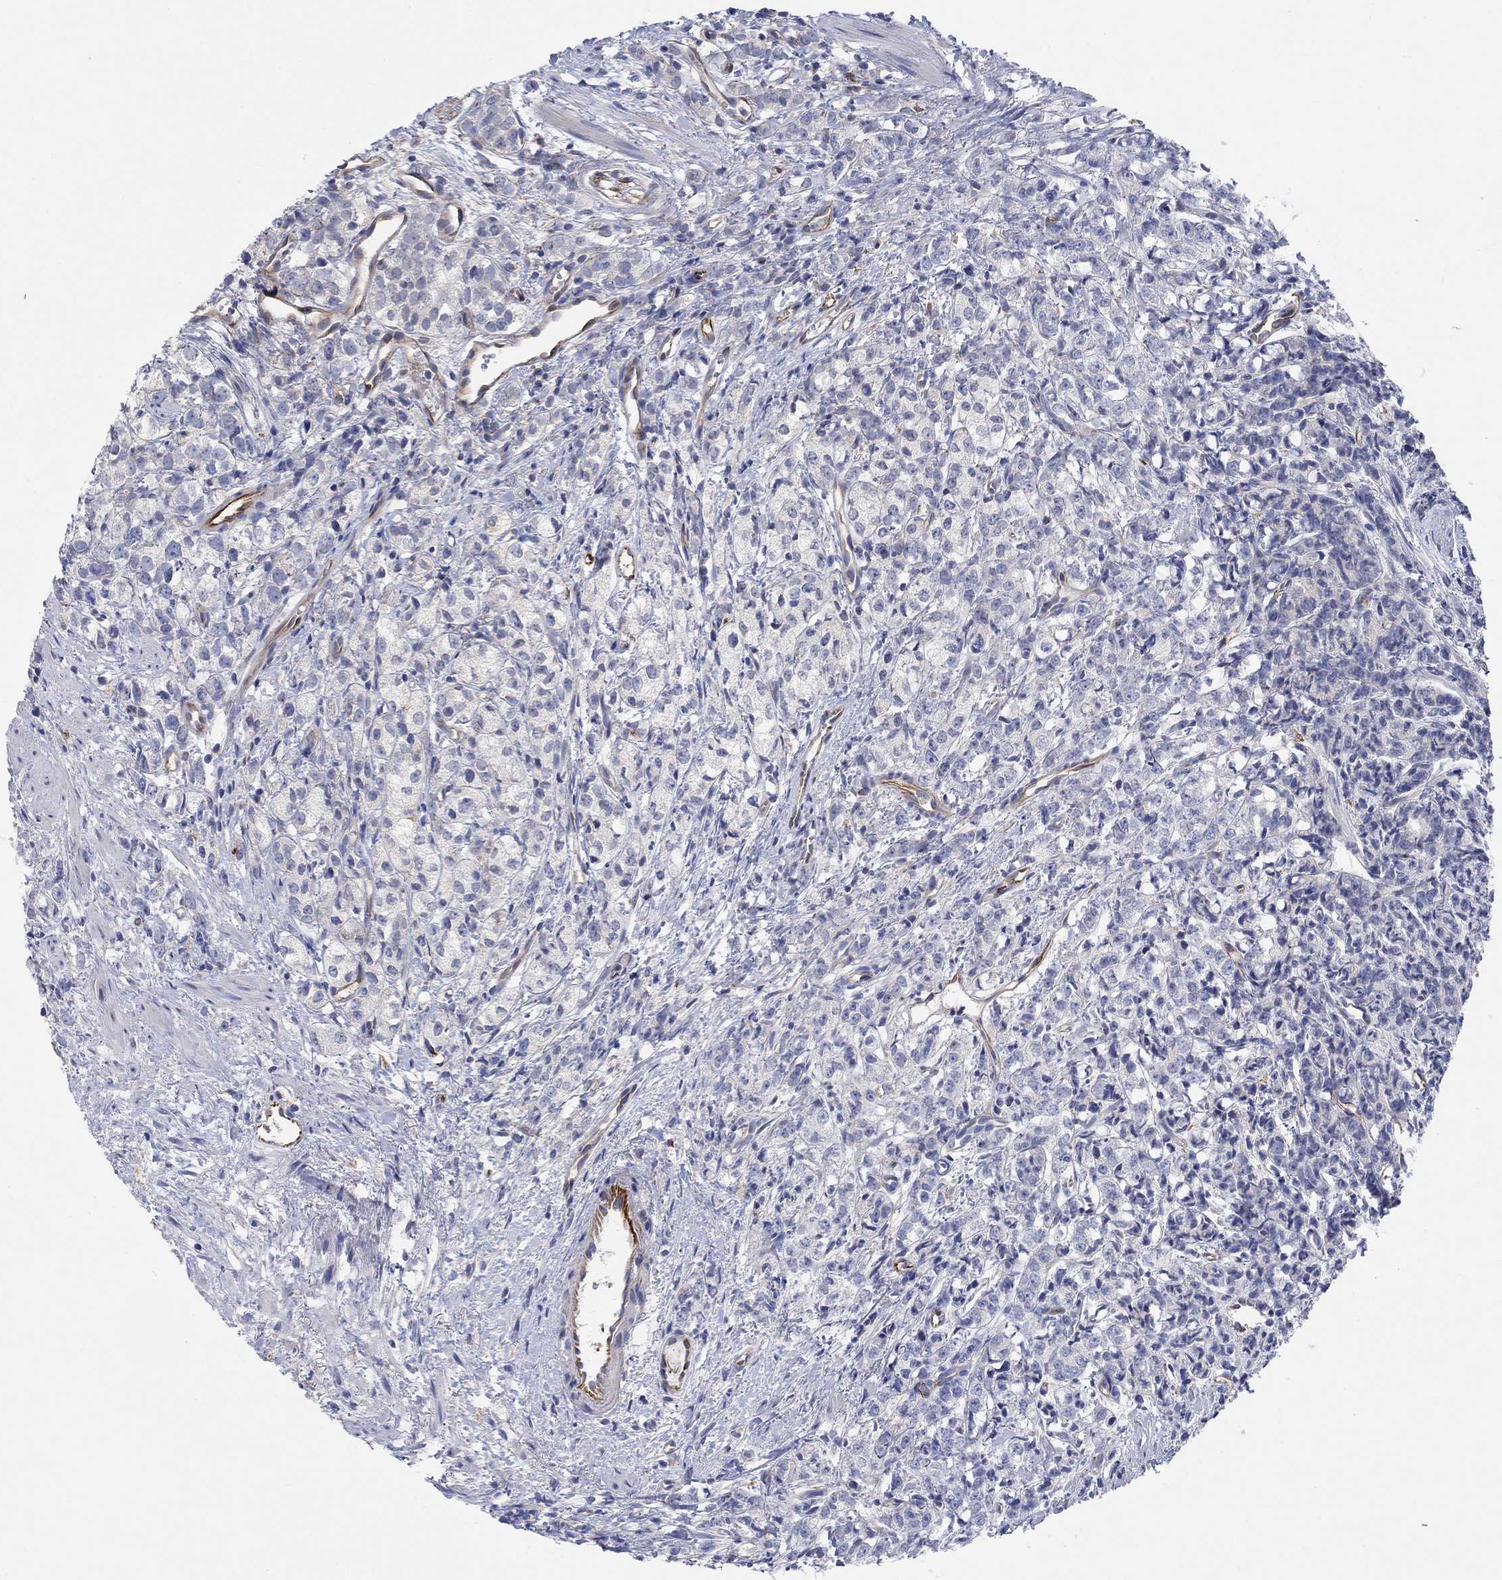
{"staining": {"intensity": "negative", "quantity": "none", "location": "none"}, "tissue": "prostate cancer", "cell_type": "Tumor cells", "image_type": "cancer", "snomed": [{"axis": "morphology", "description": "Adenocarcinoma, High grade"}, {"axis": "topography", "description": "Prostate"}], "caption": "Immunohistochemistry micrograph of human prostate high-grade adenocarcinoma stained for a protein (brown), which demonstrates no positivity in tumor cells.", "gene": "CAMK1D", "patient": {"sex": "male", "age": 53}}